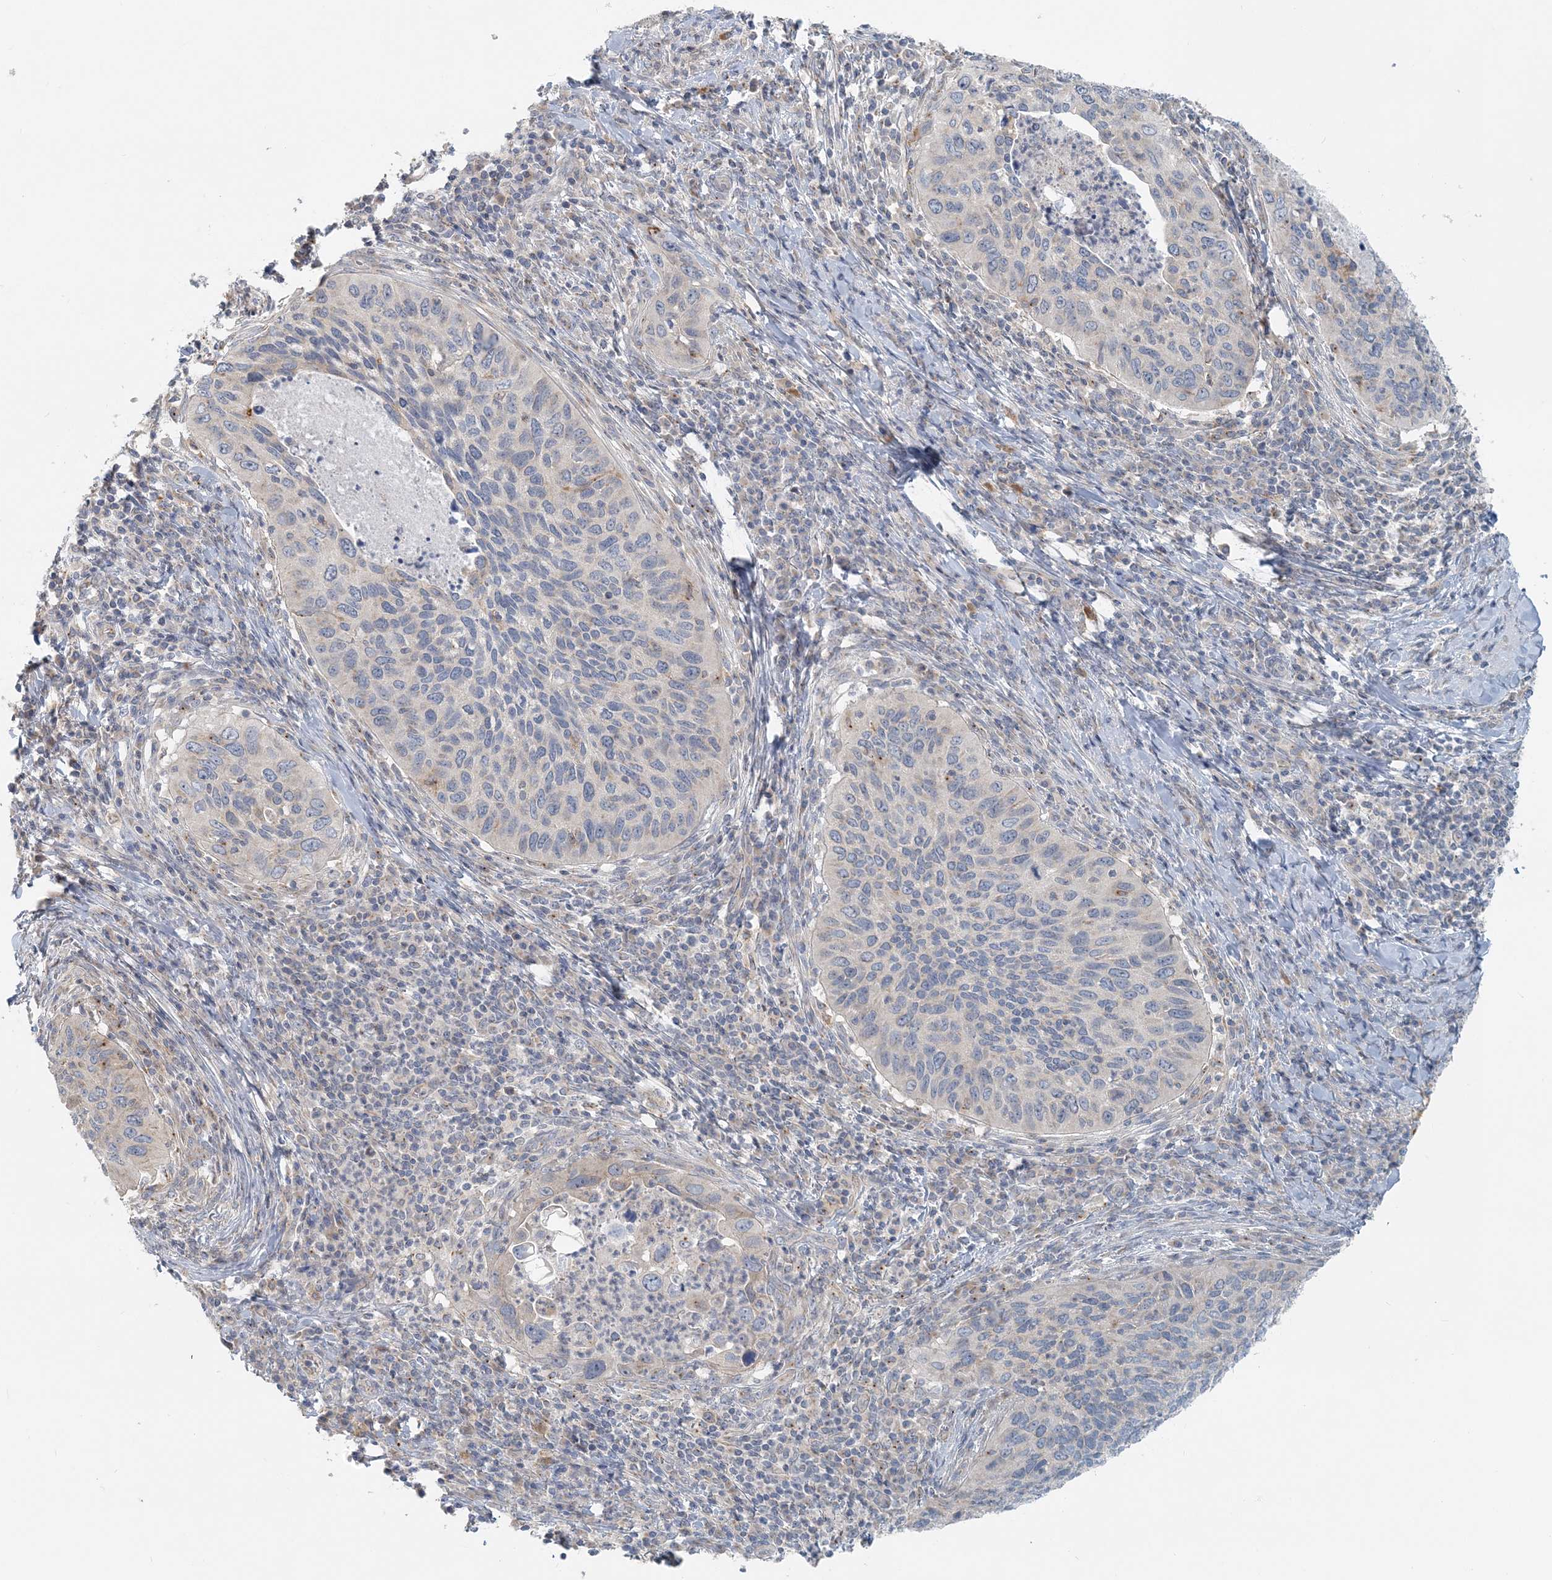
{"staining": {"intensity": "negative", "quantity": "none", "location": "none"}, "tissue": "cervical cancer", "cell_type": "Tumor cells", "image_type": "cancer", "snomed": [{"axis": "morphology", "description": "Squamous cell carcinoma, NOS"}, {"axis": "topography", "description": "Cervix"}], "caption": "Tumor cells are negative for protein expression in human cervical squamous cell carcinoma.", "gene": "NAA11", "patient": {"sex": "female", "age": 38}}